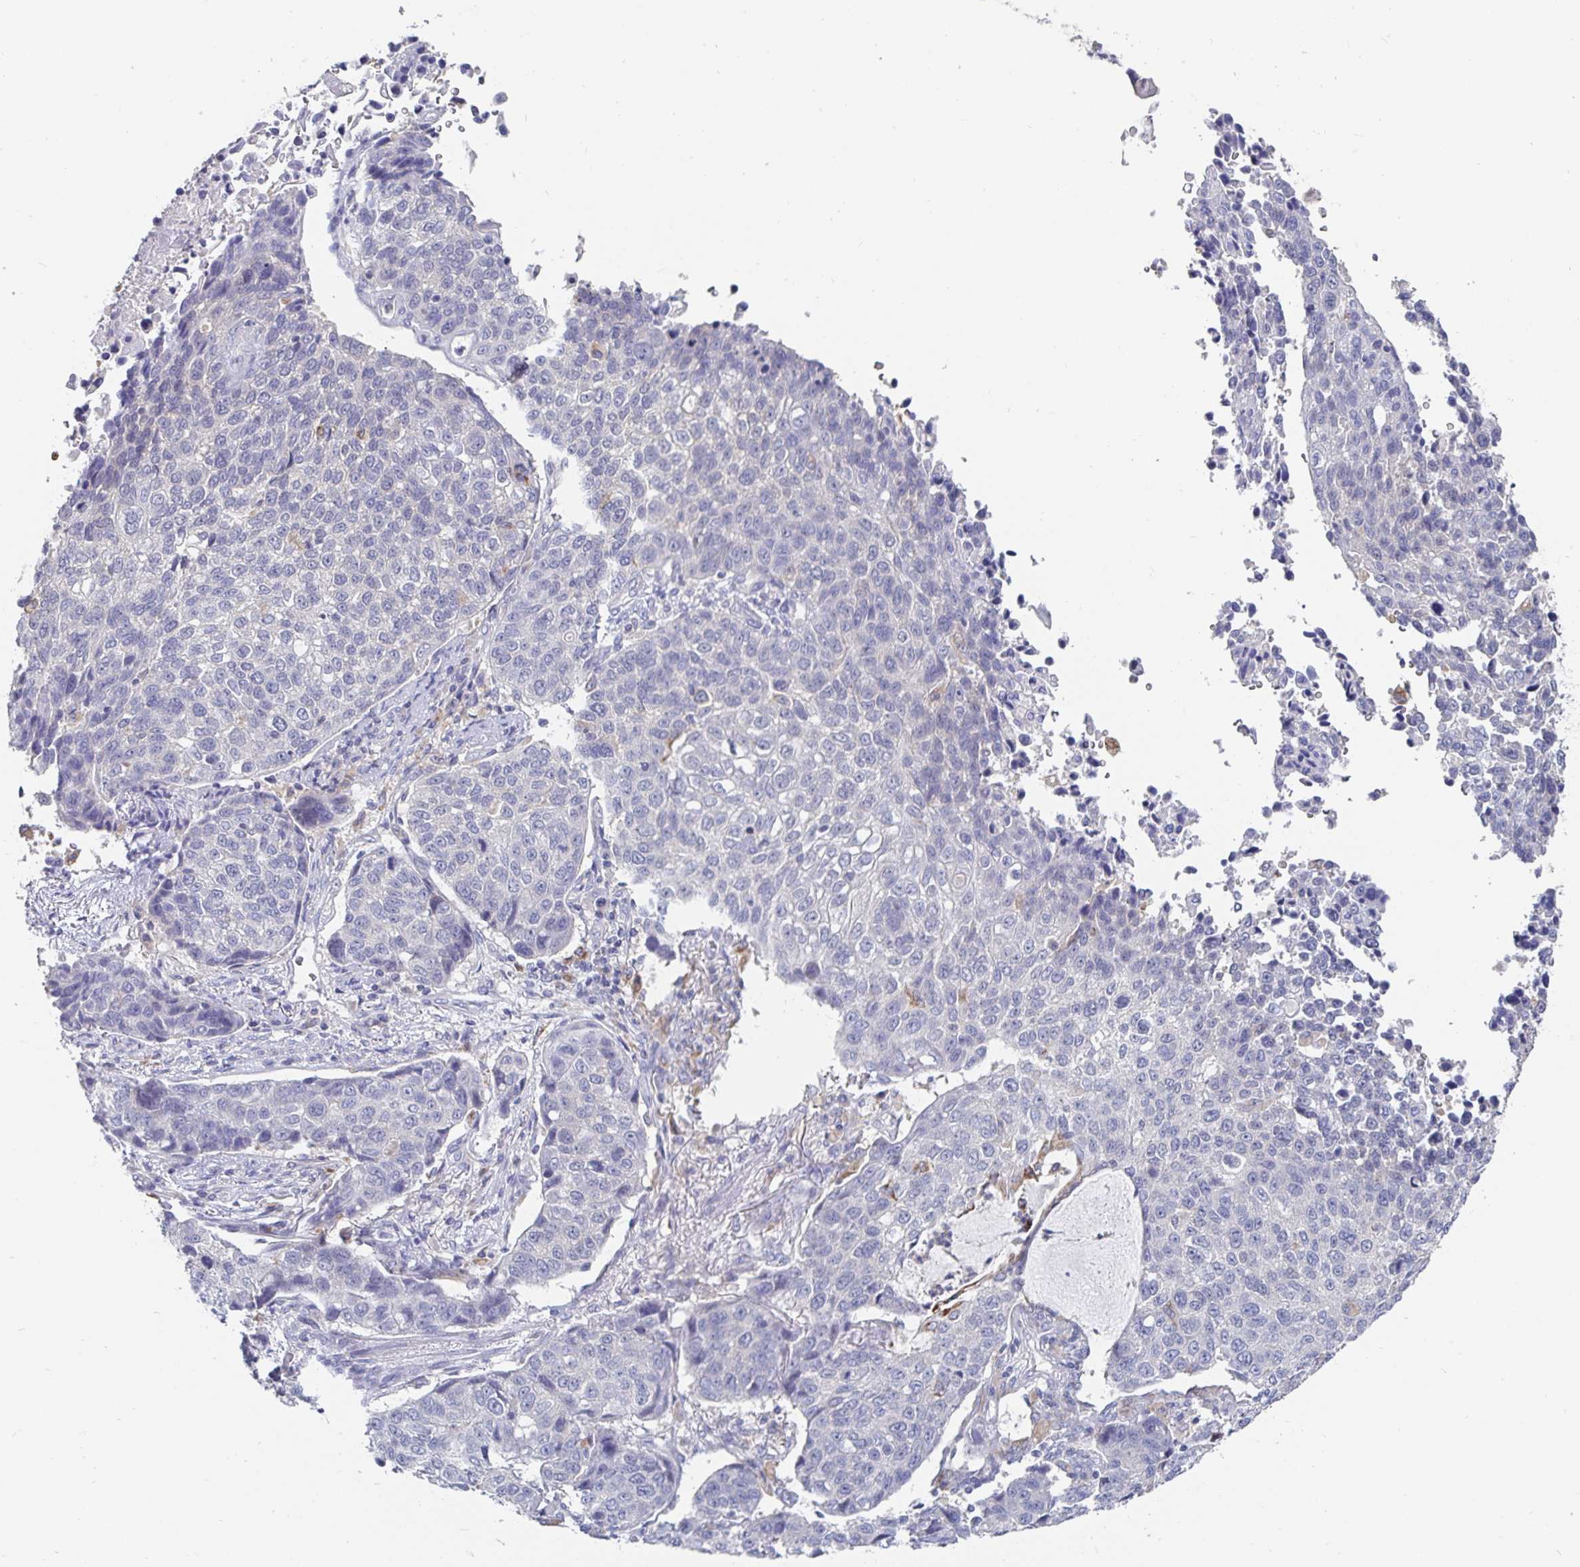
{"staining": {"intensity": "negative", "quantity": "none", "location": "none"}, "tissue": "lung cancer", "cell_type": "Tumor cells", "image_type": "cancer", "snomed": [{"axis": "morphology", "description": "Squamous cell carcinoma, NOS"}, {"axis": "topography", "description": "Lymph node"}, {"axis": "topography", "description": "Lung"}], "caption": "Tumor cells show no significant positivity in lung cancer.", "gene": "SPPL3", "patient": {"sex": "male", "age": 61}}